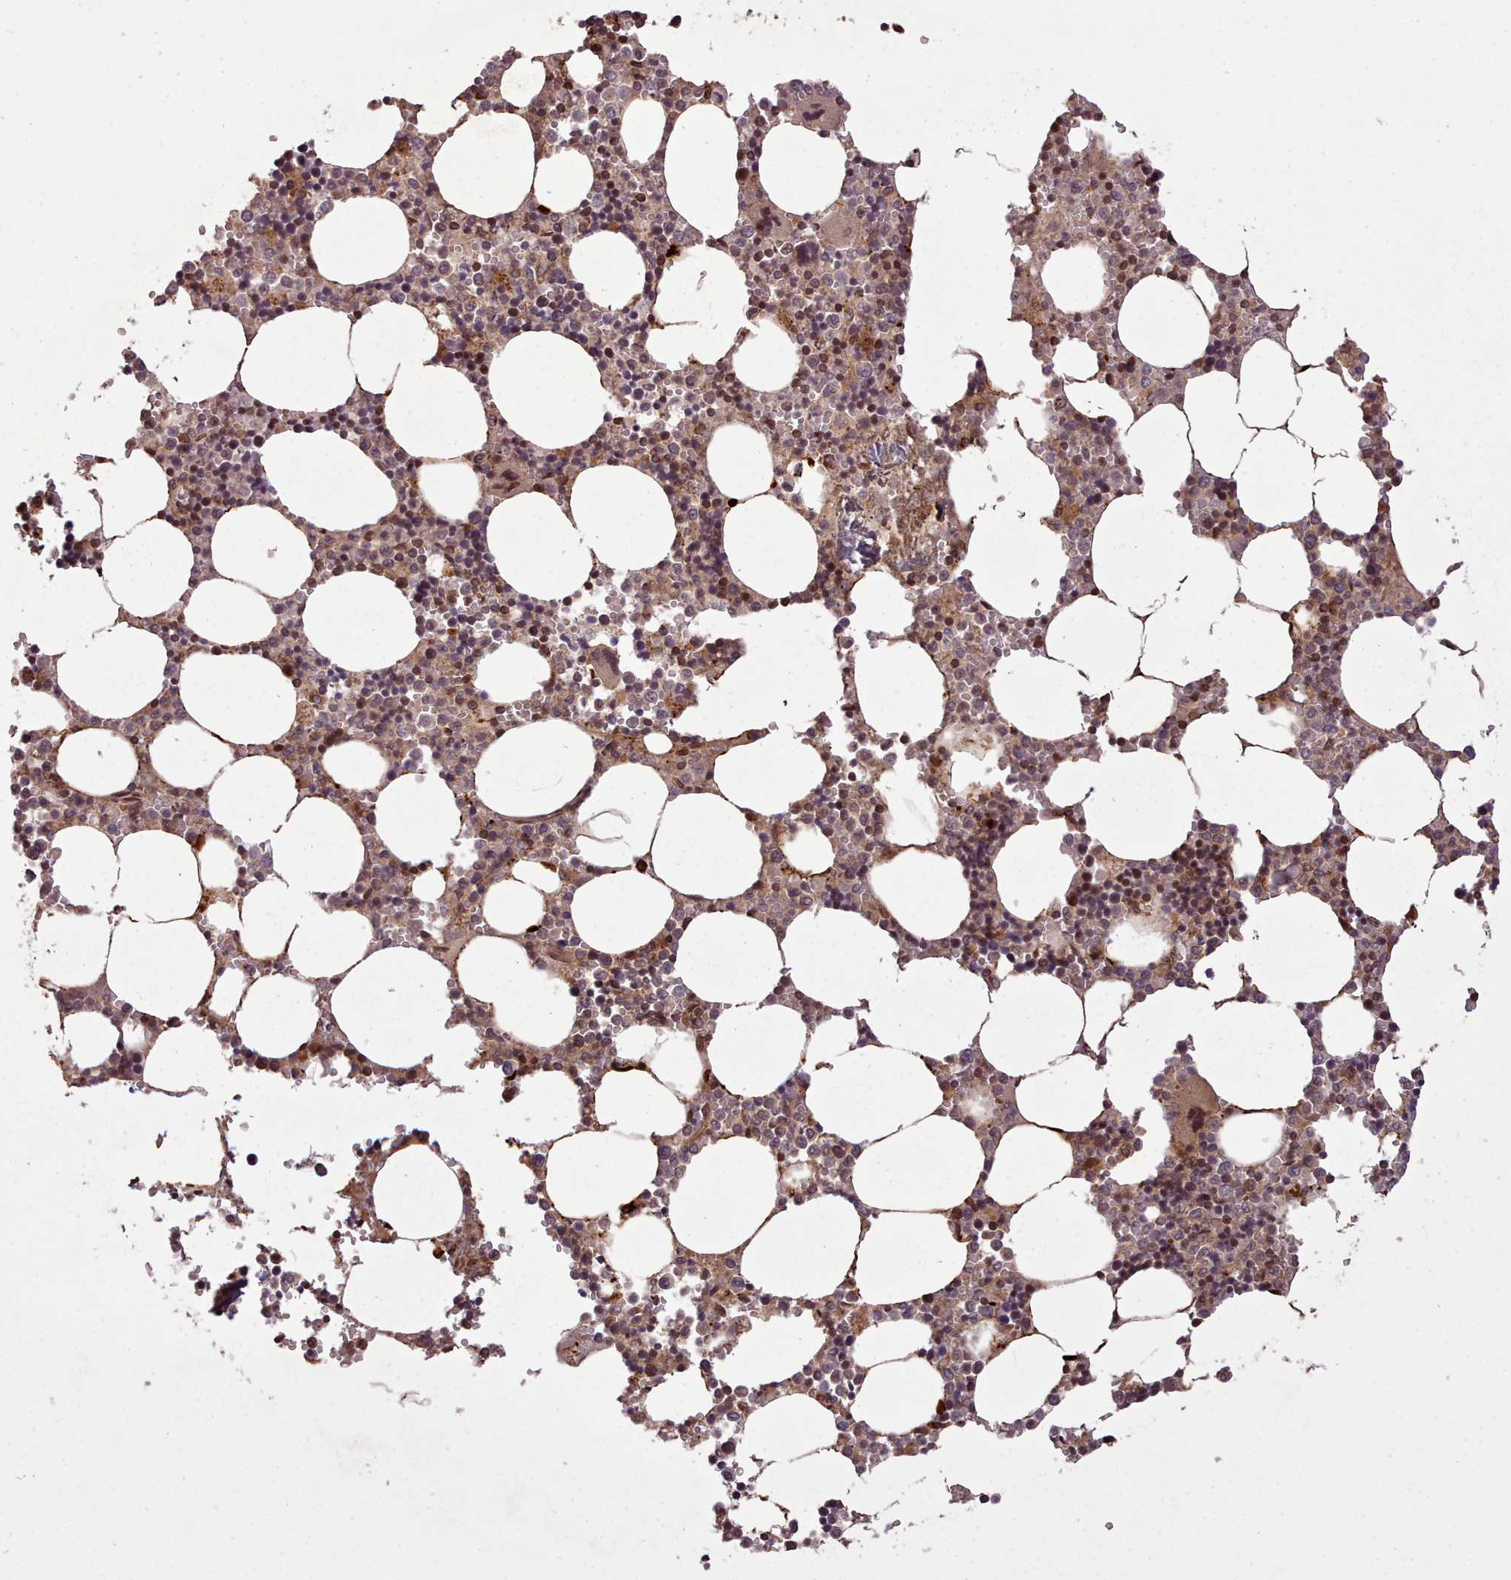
{"staining": {"intensity": "strong", "quantity": "25%-75%", "location": "cytoplasmic/membranous,nuclear"}, "tissue": "bone marrow", "cell_type": "Hematopoietic cells", "image_type": "normal", "snomed": [{"axis": "morphology", "description": "Normal tissue, NOS"}, {"axis": "topography", "description": "Bone marrow"}], "caption": "This micrograph exhibits immunohistochemistry (IHC) staining of unremarkable human bone marrow, with high strong cytoplasmic/membranous,nuclear positivity in approximately 25%-75% of hematopoietic cells.", "gene": "NLRP7", "patient": {"sex": "male", "age": 54}}